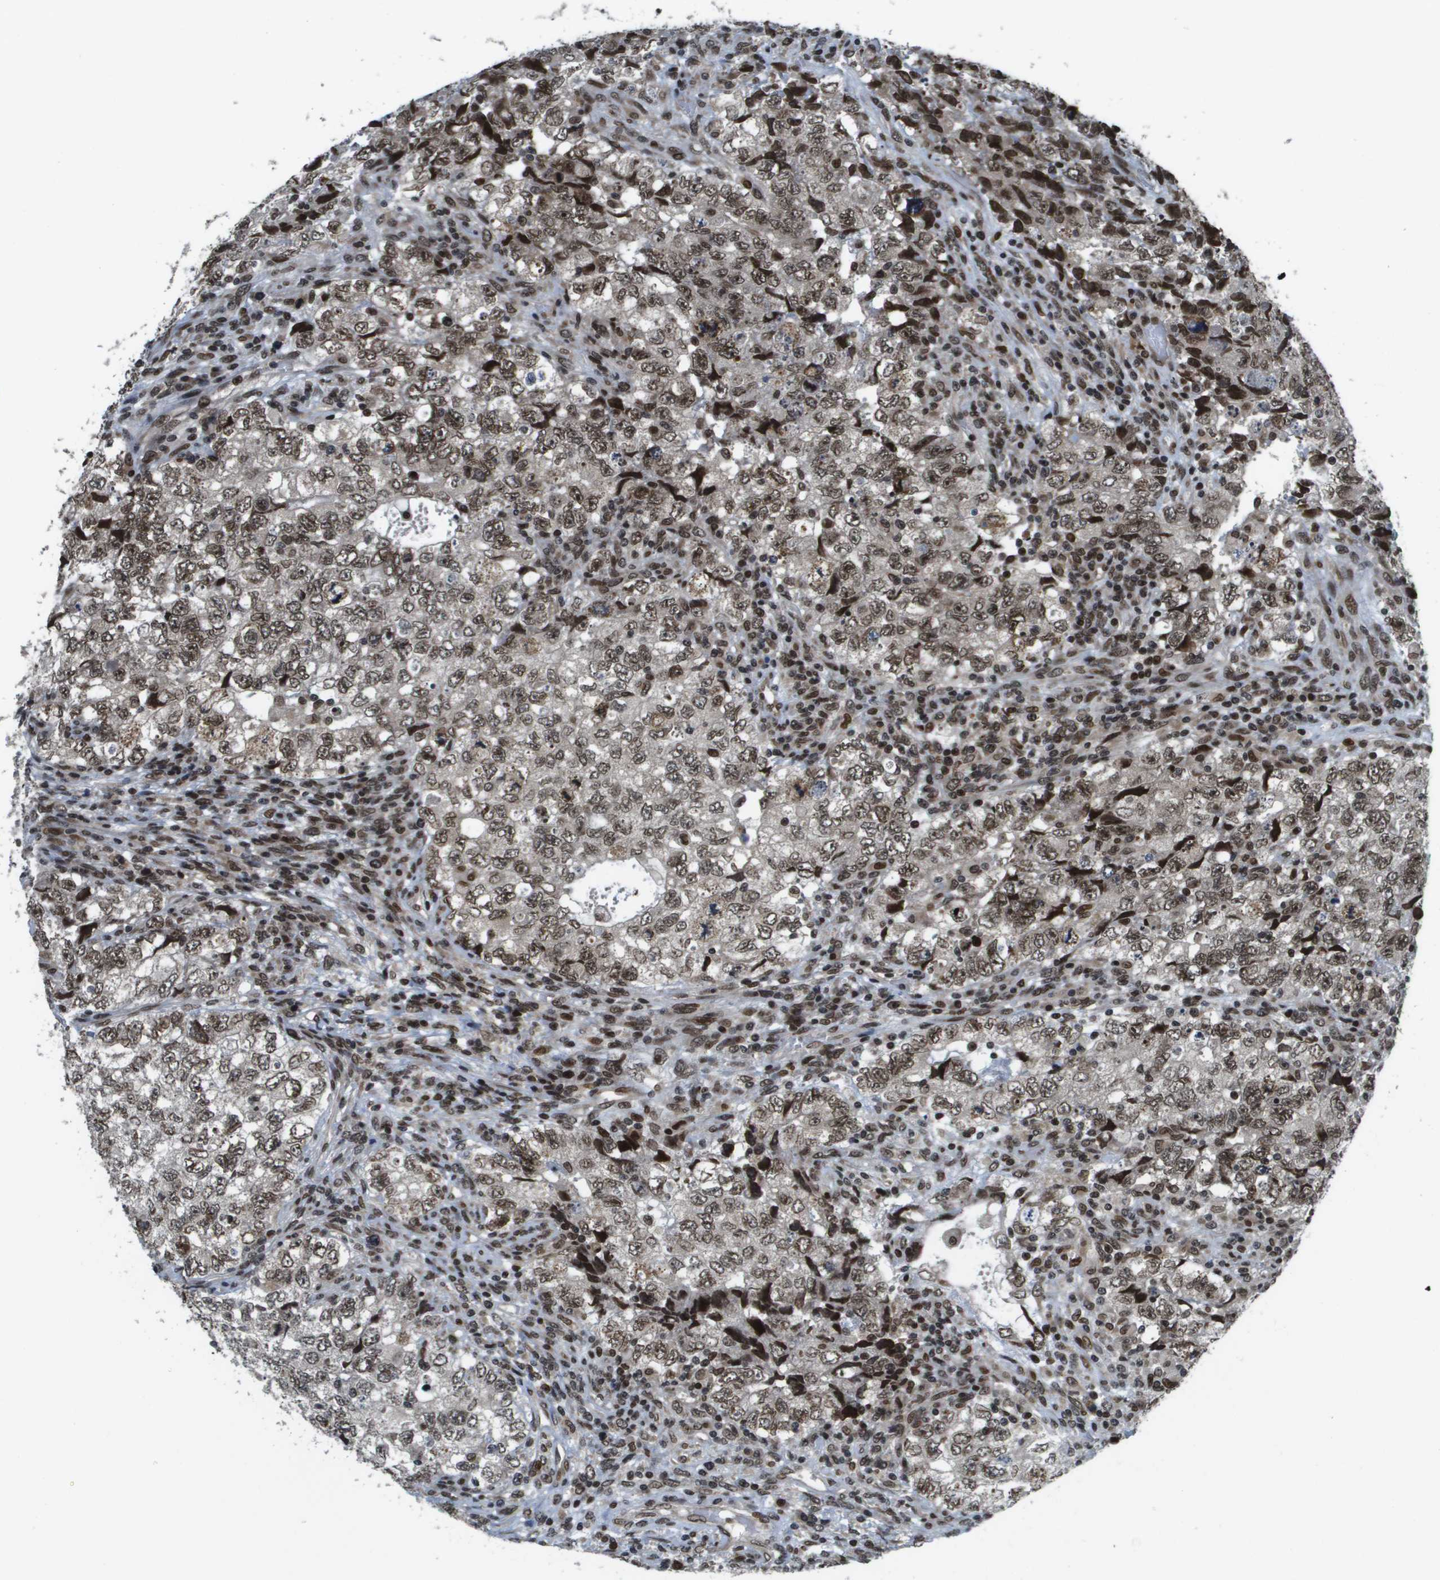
{"staining": {"intensity": "moderate", "quantity": ">75%", "location": "nuclear"}, "tissue": "testis cancer", "cell_type": "Tumor cells", "image_type": "cancer", "snomed": [{"axis": "morphology", "description": "Carcinoma, Embryonal, NOS"}, {"axis": "topography", "description": "Testis"}], "caption": "Moderate nuclear expression is seen in about >75% of tumor cells in testis cancer.", "gene": "RECQL4", "patient": {"sex": "male", "age": 36}}